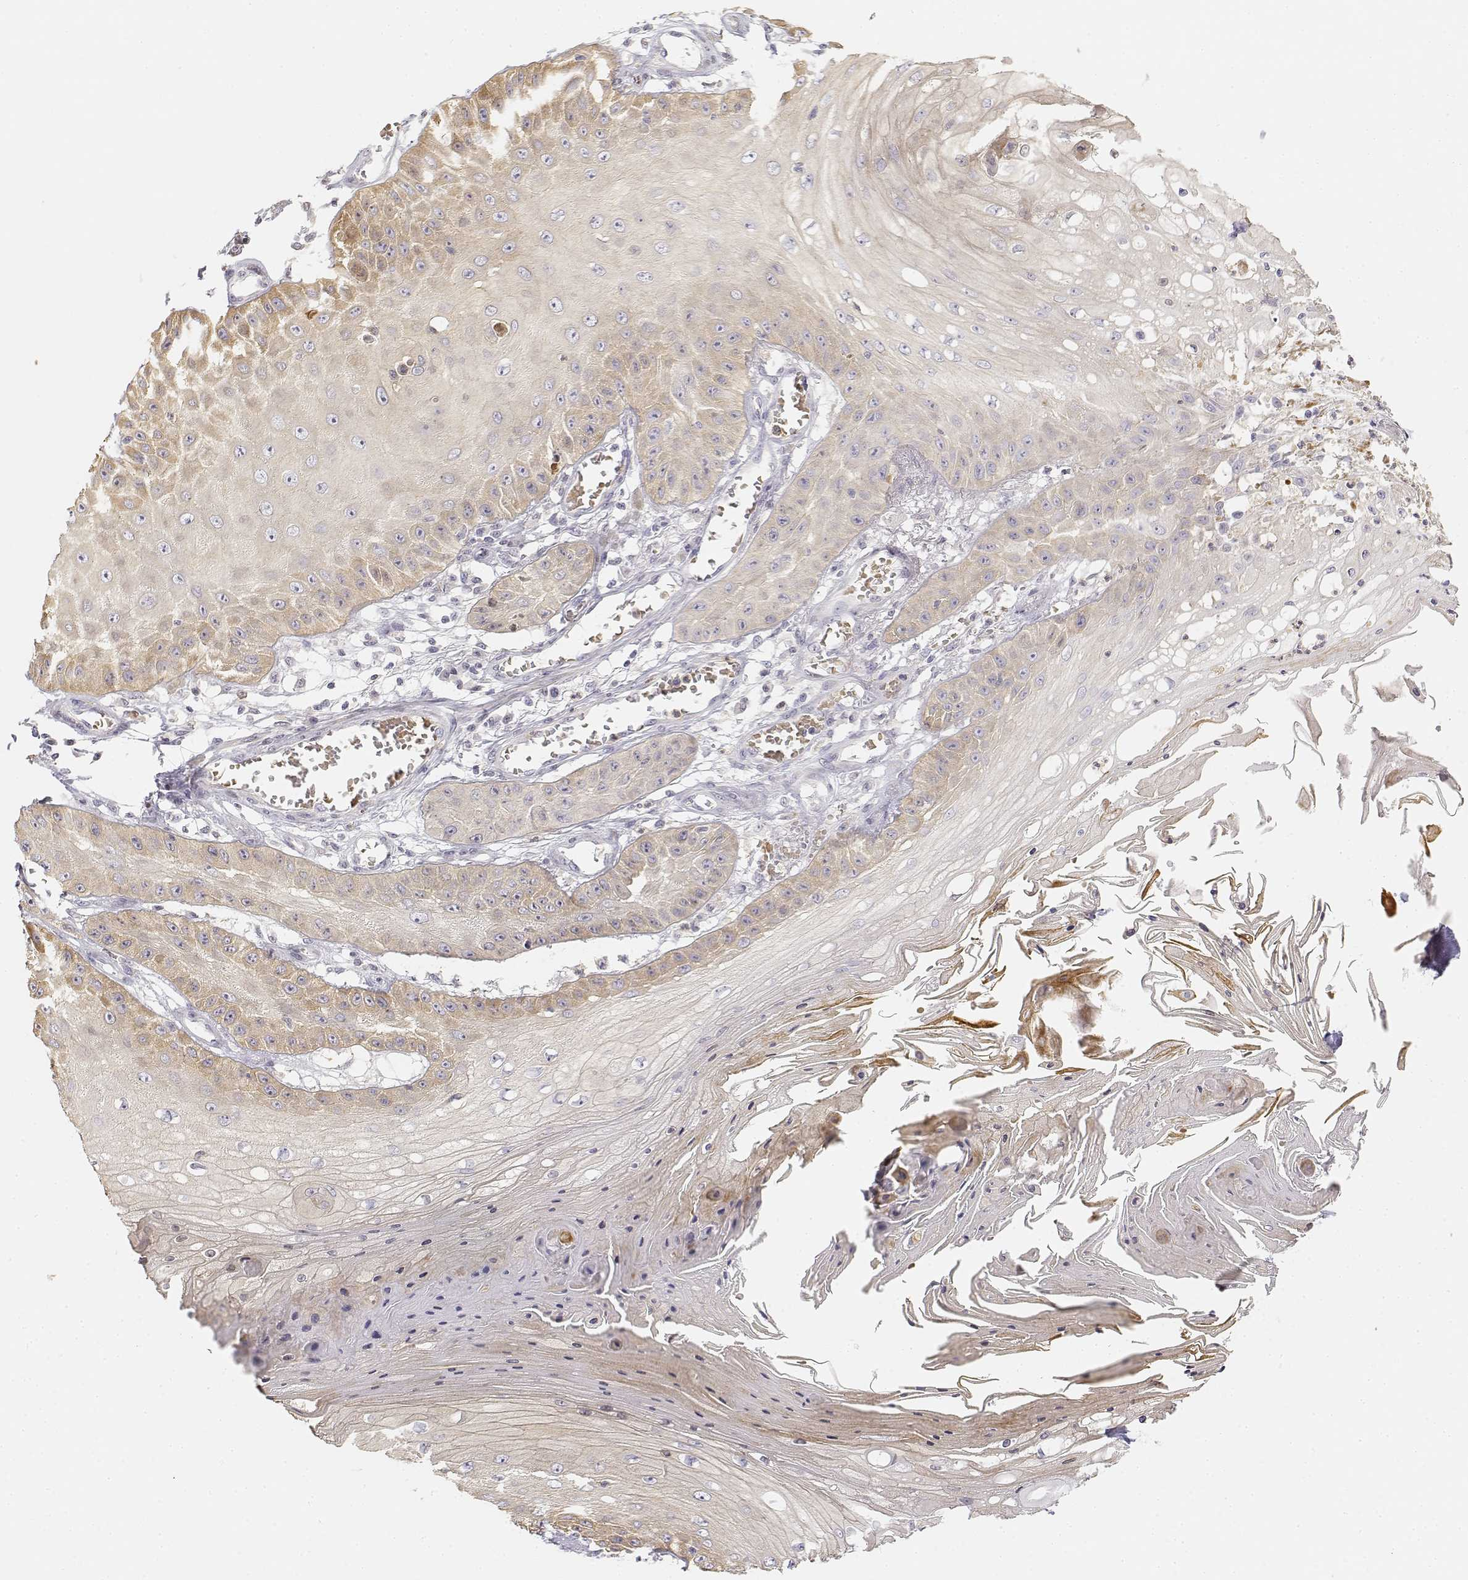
{"staining": {"intensity": "weak", "quantity": "25%-75%", "location": "cytoplasmic/membranous"}, "tissue": "skin cancer", "cell_type": "Tumor cells", "image_type": "cancer", "snomed": [{"axis": "morphology", "description": "Squamous cell carcinoma, NOS"}, {"axis": "topography", "description": "Skin"}], "caption": "A high-resolution histopathology image shows immunohistochemistry staining of skin cancer (squamous cell carcinoma), which shows weak cytoplasmic/membranous staining in approximately 25%-75% of tumor cells.", "gene": "GLIPR1L2", "patient": {"sex": "male", "age": 70}}